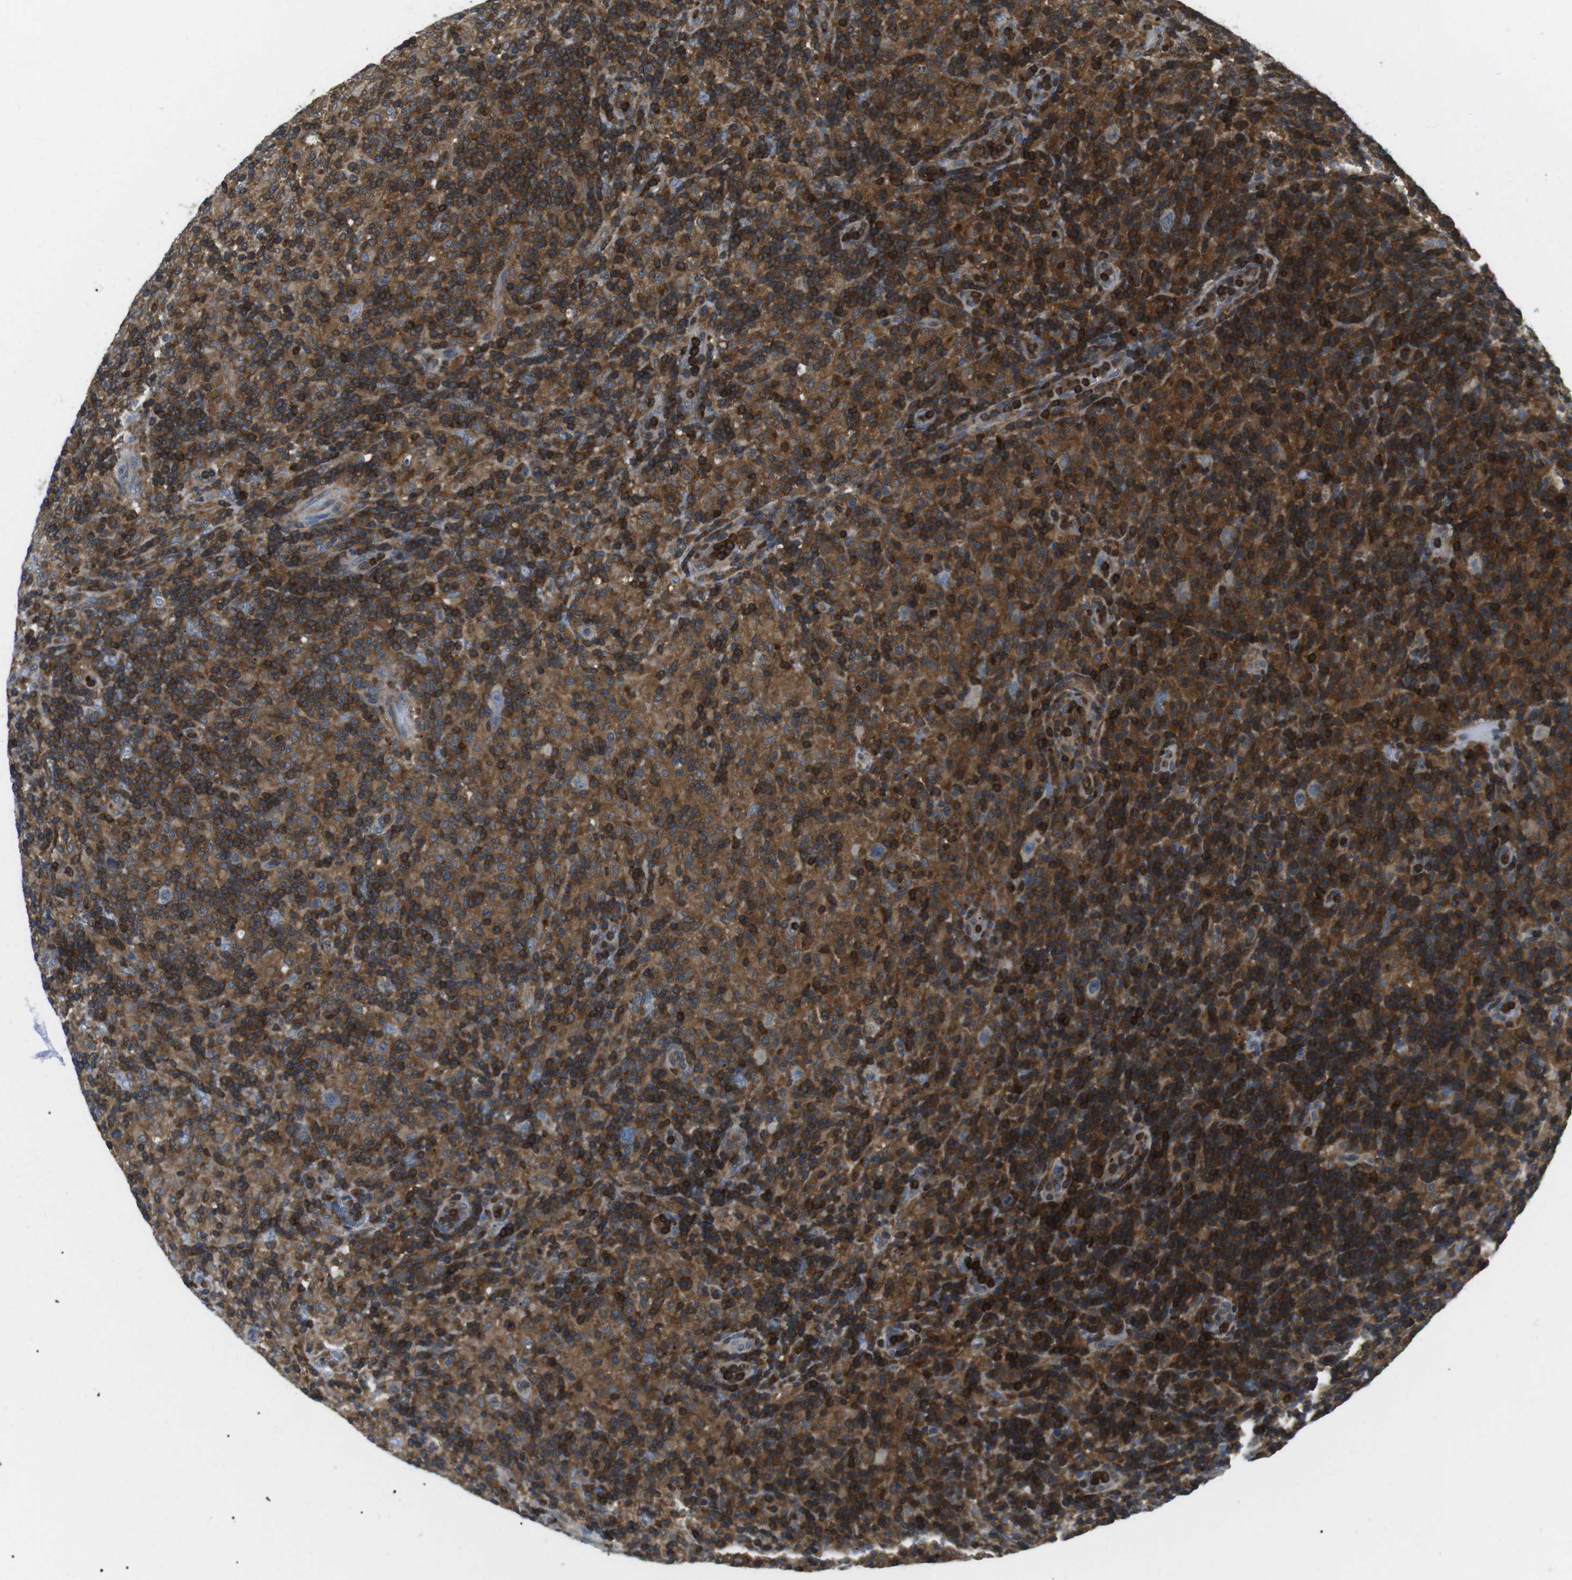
{"staining": {"intensity": "negative", "quantity": "none", "location": "none"}, "tissue": "lymphoma", "cell_type": "Tumor cells", "image_type": "cancer", "snomed": [{"axis": "morphology", "description": "Hodgkin's disease, NOS"}, {"axis": "topography", "description": "Lymph node"}], "caption": "IHC image of neoplastic tissue: Hodgkin's disease stained with DAB demonstrates no significant protein positivity in tumor cells.", "gene": "STK10", "patient": {"sex": "male", "age": 70}}